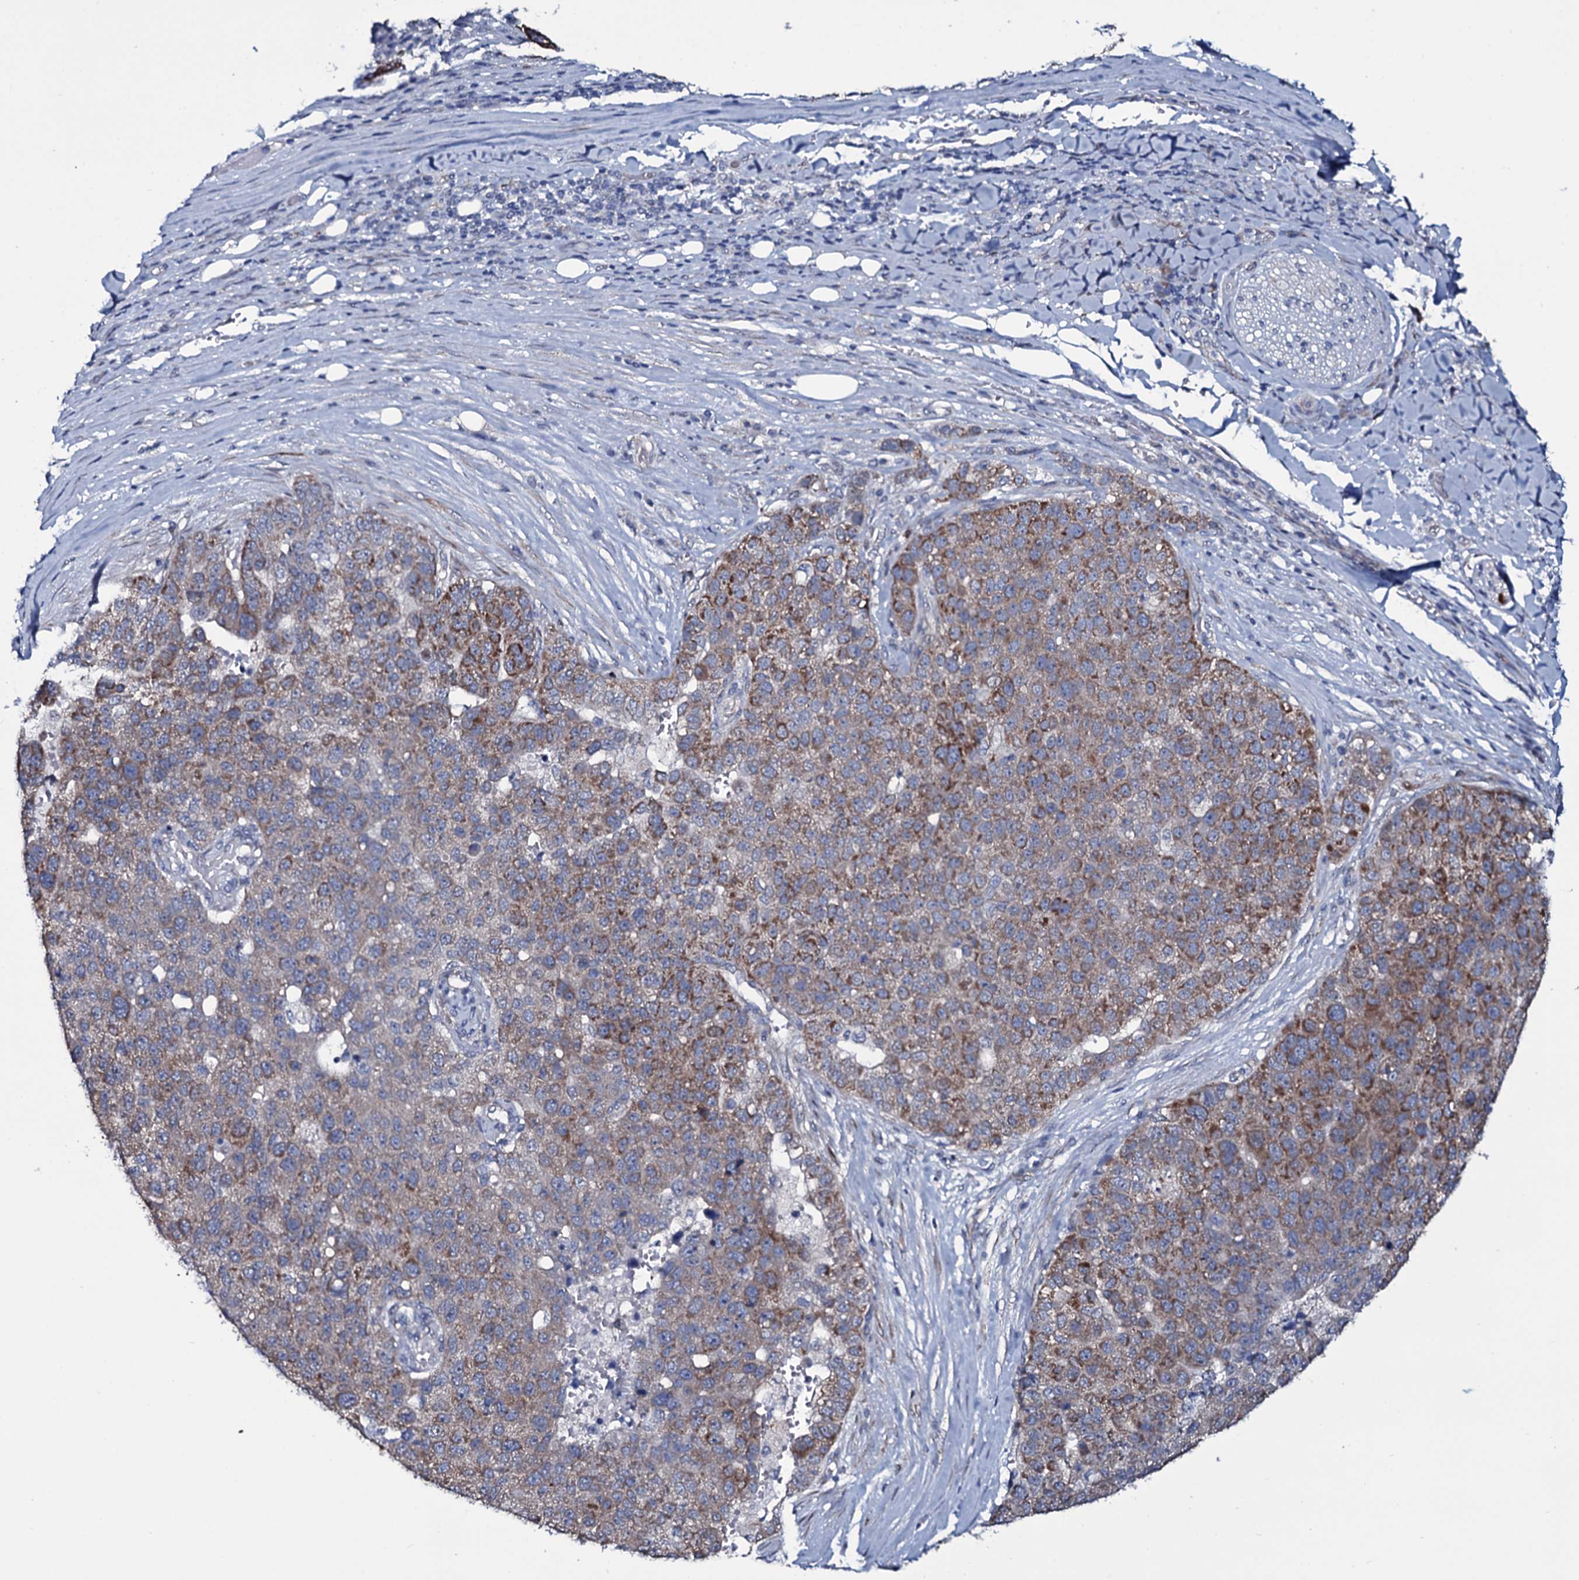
{"staining": {"intensity": "moderate", "quantity": ">75%", "location": "cytoplasmic/membranous"}, "tissue": "pancreatic cancer", "cell_type": "Tumor cells", "image_type": "cancer", "snomed": [{"axis": "morphology", "description": "Adenocarcinoma, NOS"}, {"axis": "topography", "description": "Pancreas"}], "caption": "Immunohistochemical staining of human pancreatic cancer reveals medium levels of moderate cytoplasmic/membranous protein staining in approximately >75% of tumor cells.", "gene": "WIPF3", "patient": {"sex": "female", "age": 61}}